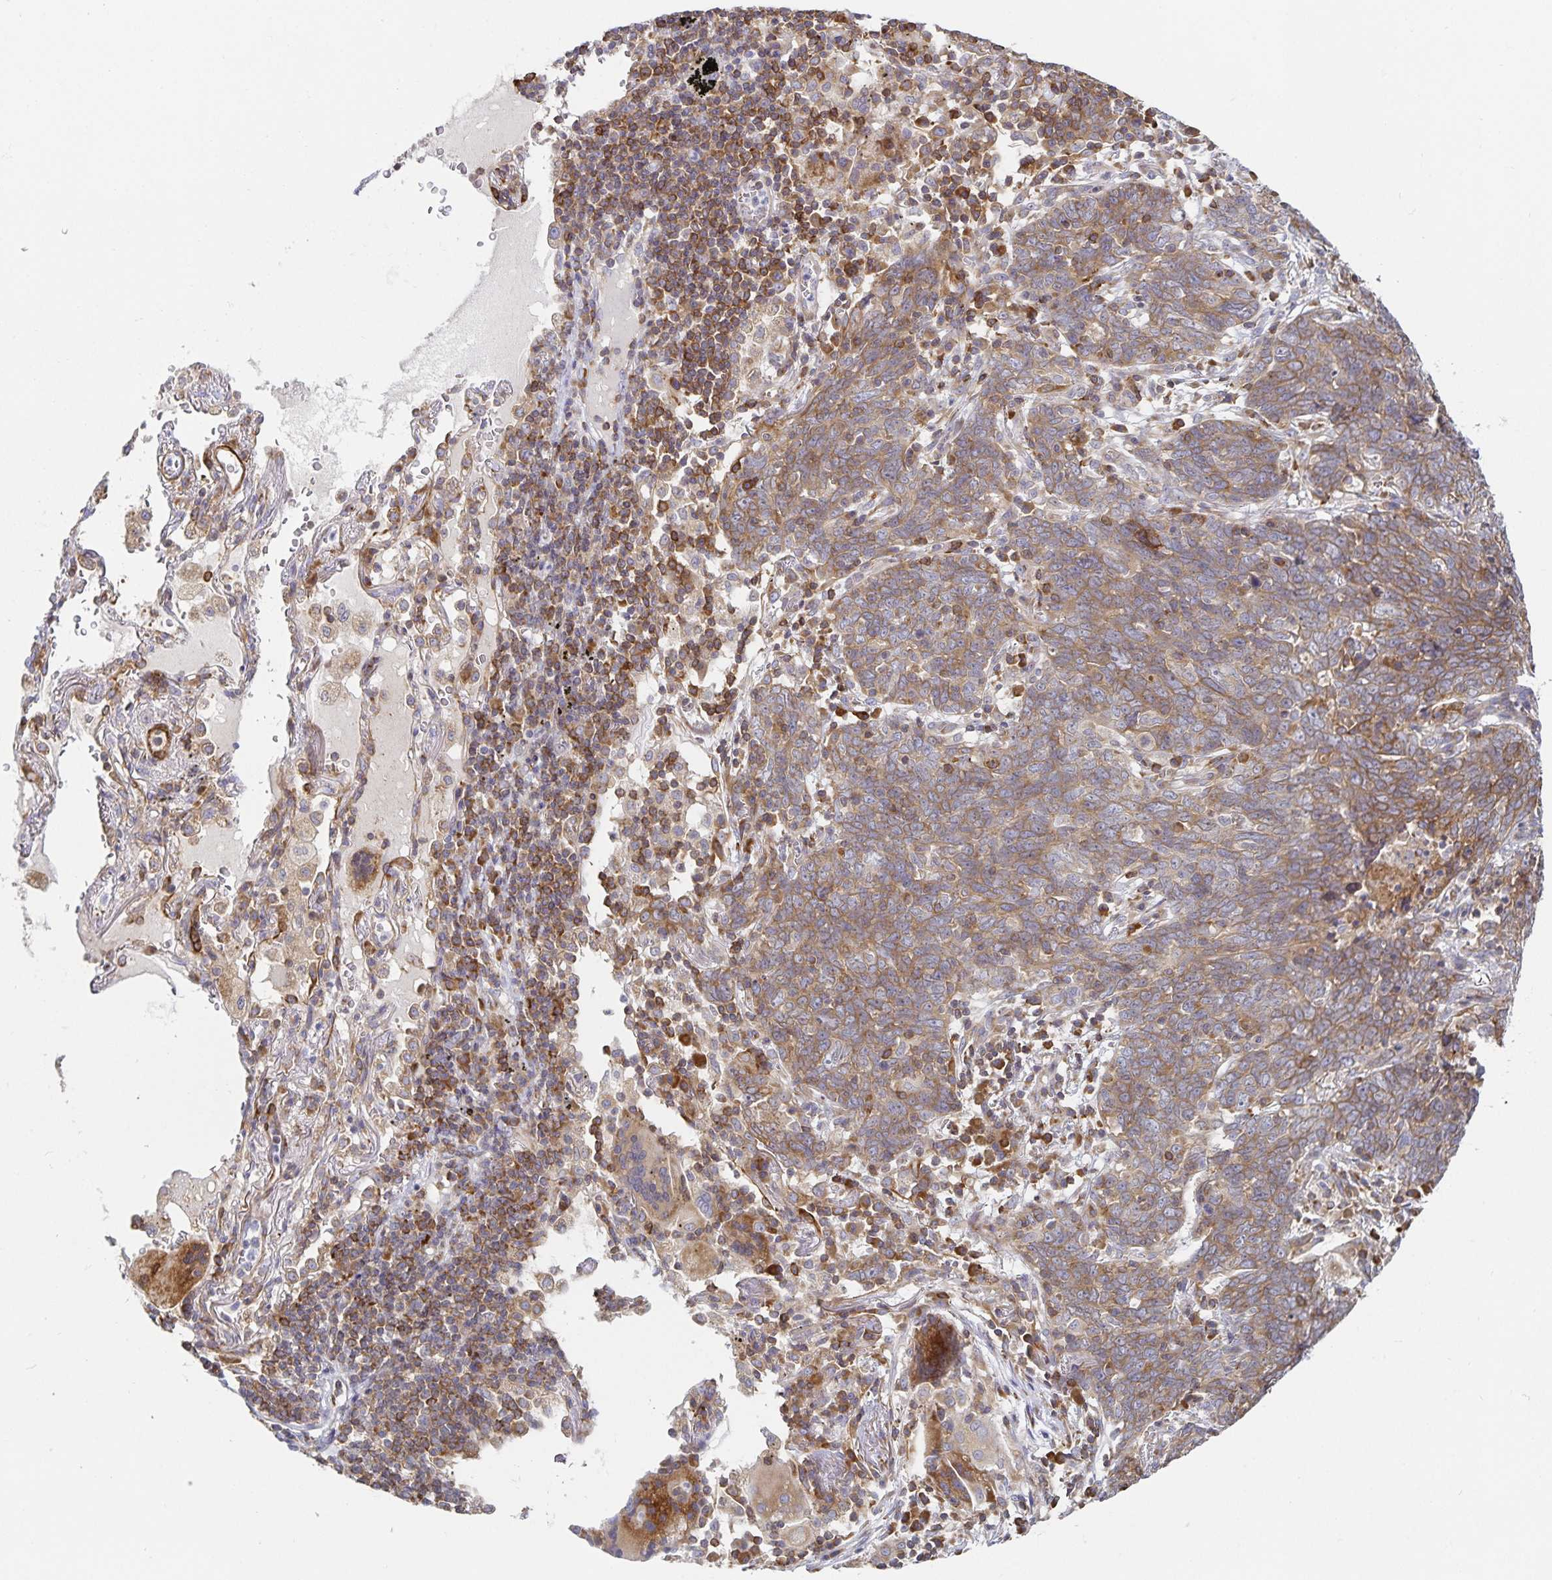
{"staining": {"intensity": "weak", "quantity": ">75%", "location": "cytoplasmic/membranous"}, "tissue": "lung cancer", "cell_type": "Tumor cells", "image_type": "cancer", "snomed": [{"axis": "morphology", "description": "Squamous cell carcinoma, NOS"}, {"axis": "topography", "description": "Lung"}], "caption": "IHC (DAB (3,3'-diaminobenzidine)) staining of human lung cancer displays weak cytoplasmic/membranous protein expression in about >75% of tumor cells. (DAB (3,3'-diaminobenzidine) IHC with brightfield microscopy, high magnification).", "gene": "NOMO1", "patient": {"sex": "female", "age": 72}}